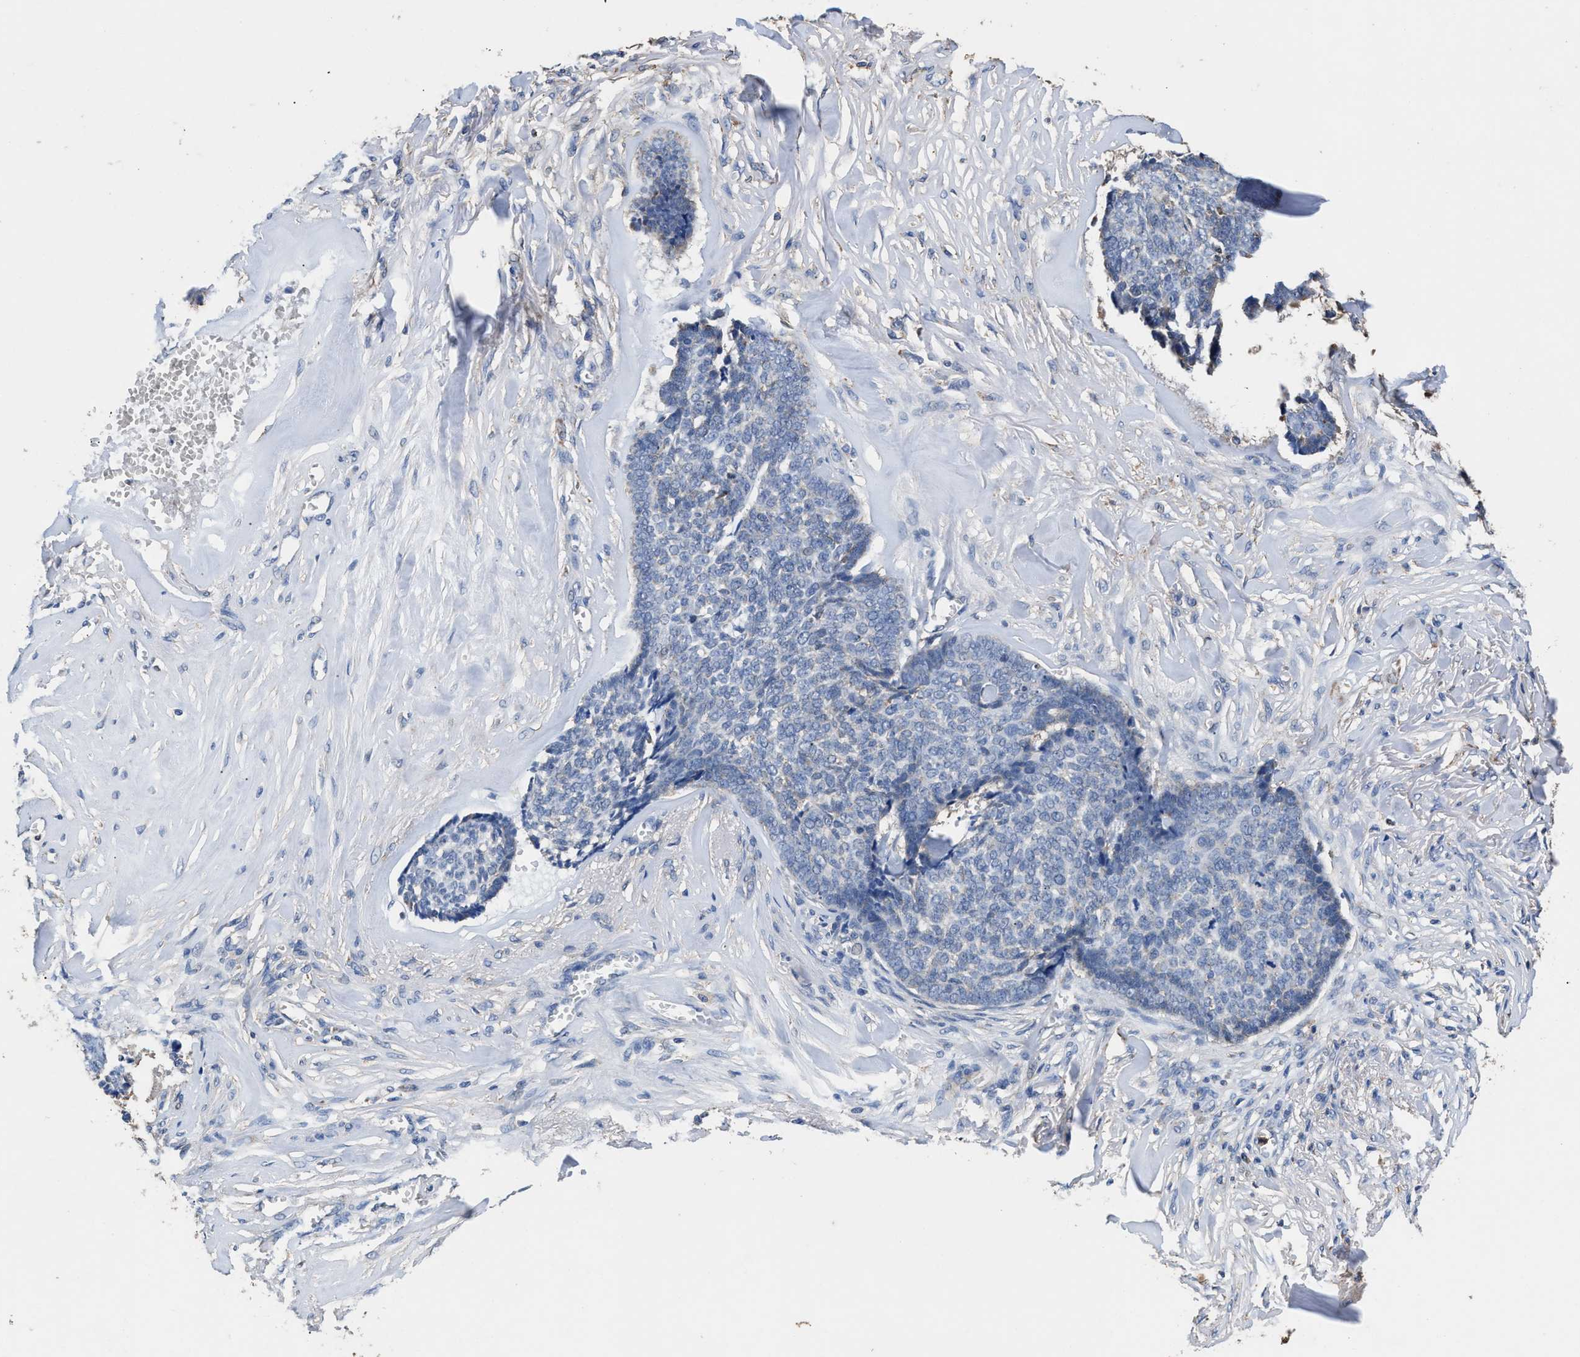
{"staining": {"intensity": "negative", "quantity": "none", "location": "none"}, "tissue": "skin cancer", "cell_type": "Tumor cells", "image_type": "cancer", "snomed": [{"axis": "morphology", "description": "Basal cell carcinoma"}, {"axis": "topography", "description": "Skin"}], "caption": "Skin cancer was stained to show a protein in brown. There is no significant staining in tumor cells.", "gene": "ACLY", "patient": {"sex": "male", "age": 84}}